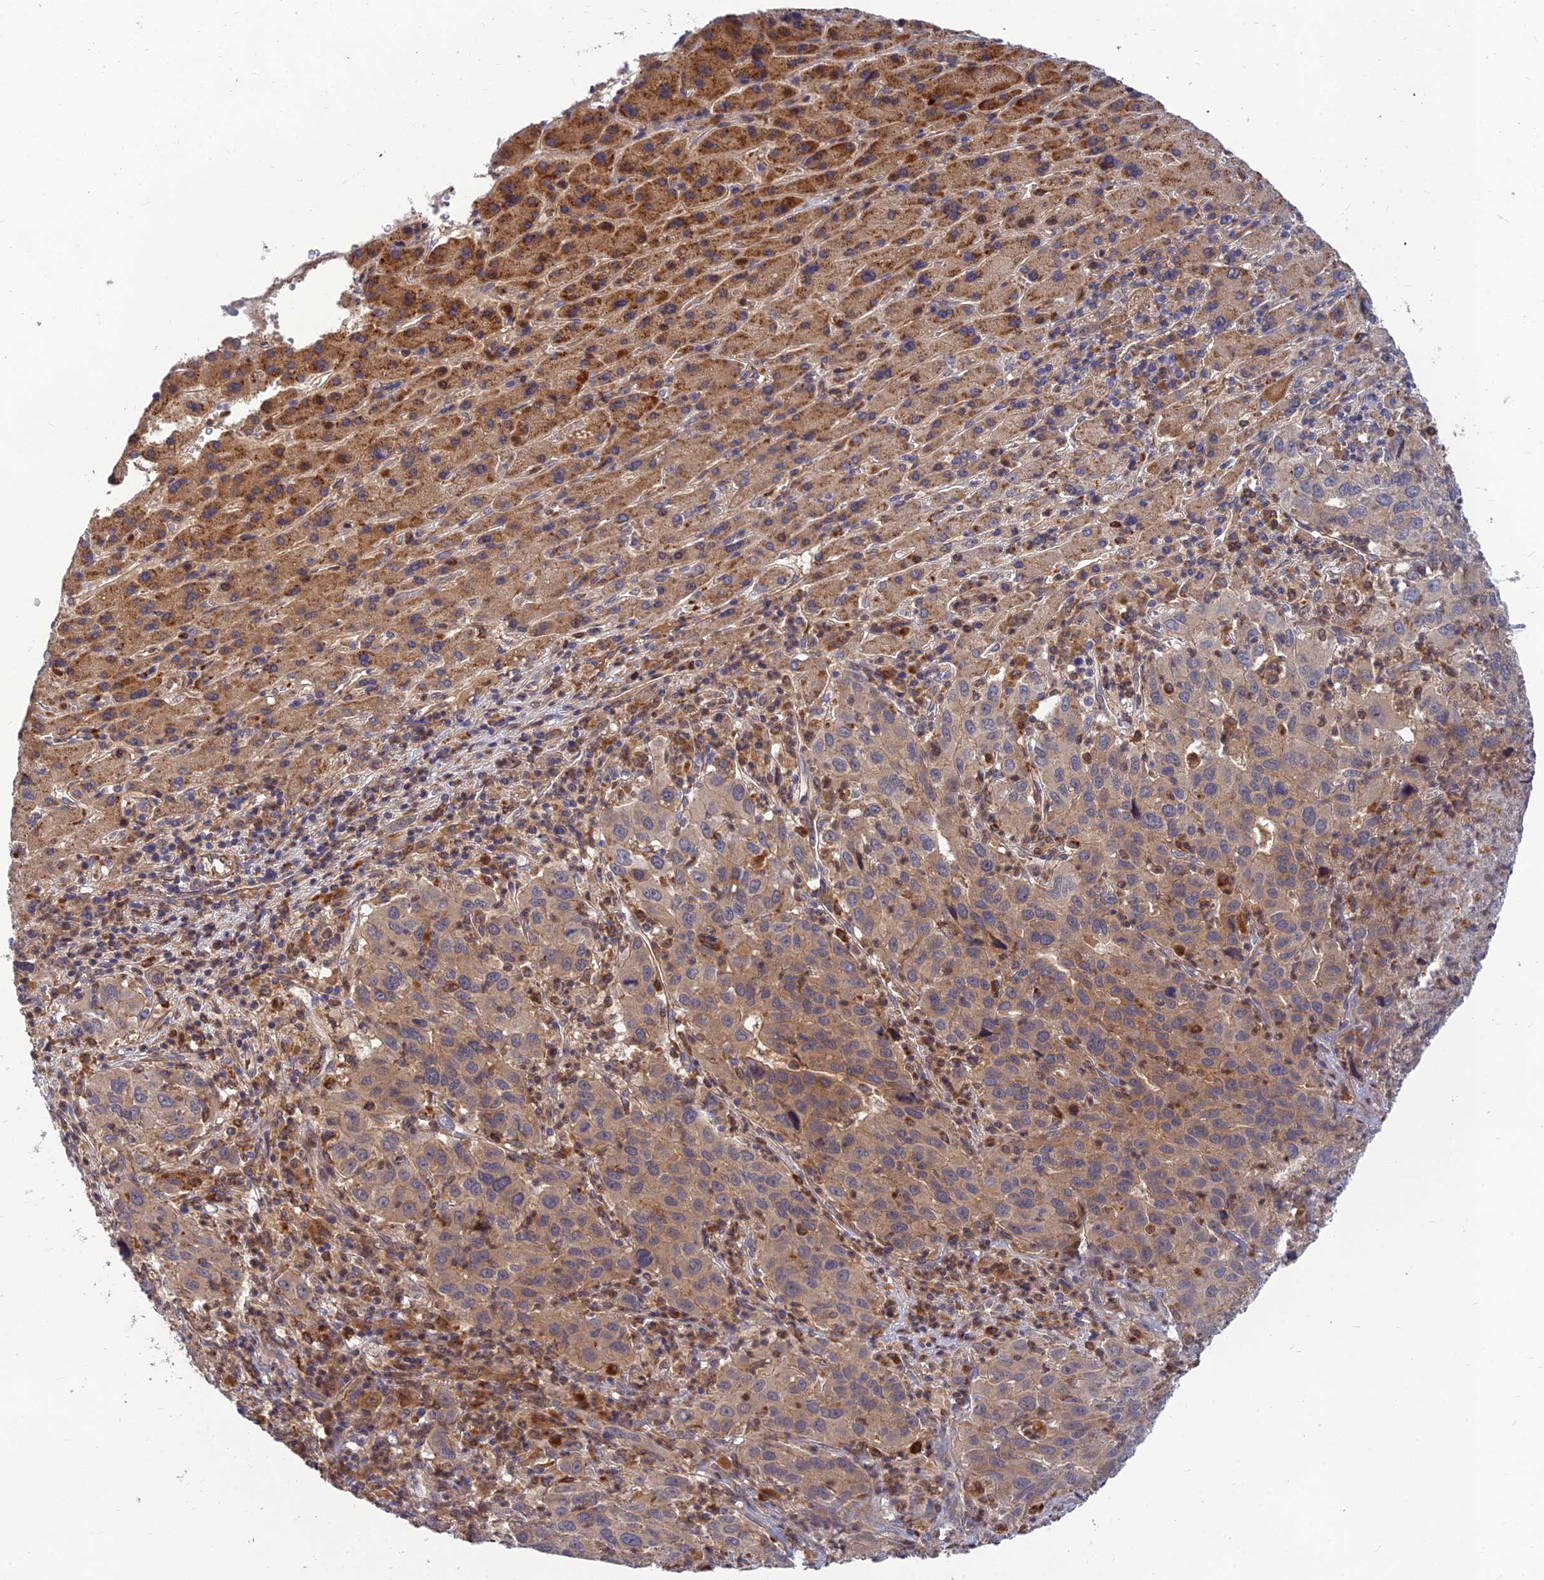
{"staining": {"intensity": "weak", "quantity": ">75%", "location": "cytoplasmic/membranous"}, "tissue": "liver cancer", "cell_type": "Tumor cells", "image_type": "cancer", "snomed": [{"axis": "morphology", "description": "Carcinoma, Hepatocellular, NOS"}, {"axis": "topography", "description": "Liver"}], "caption": "Tumor cells exhibit low levels of weak cytoplasmic/membranous expression in about >75% of cells in human liver cancer.", "gene": "FAM151B", "patient": {"sex": "male", "age": 63}}